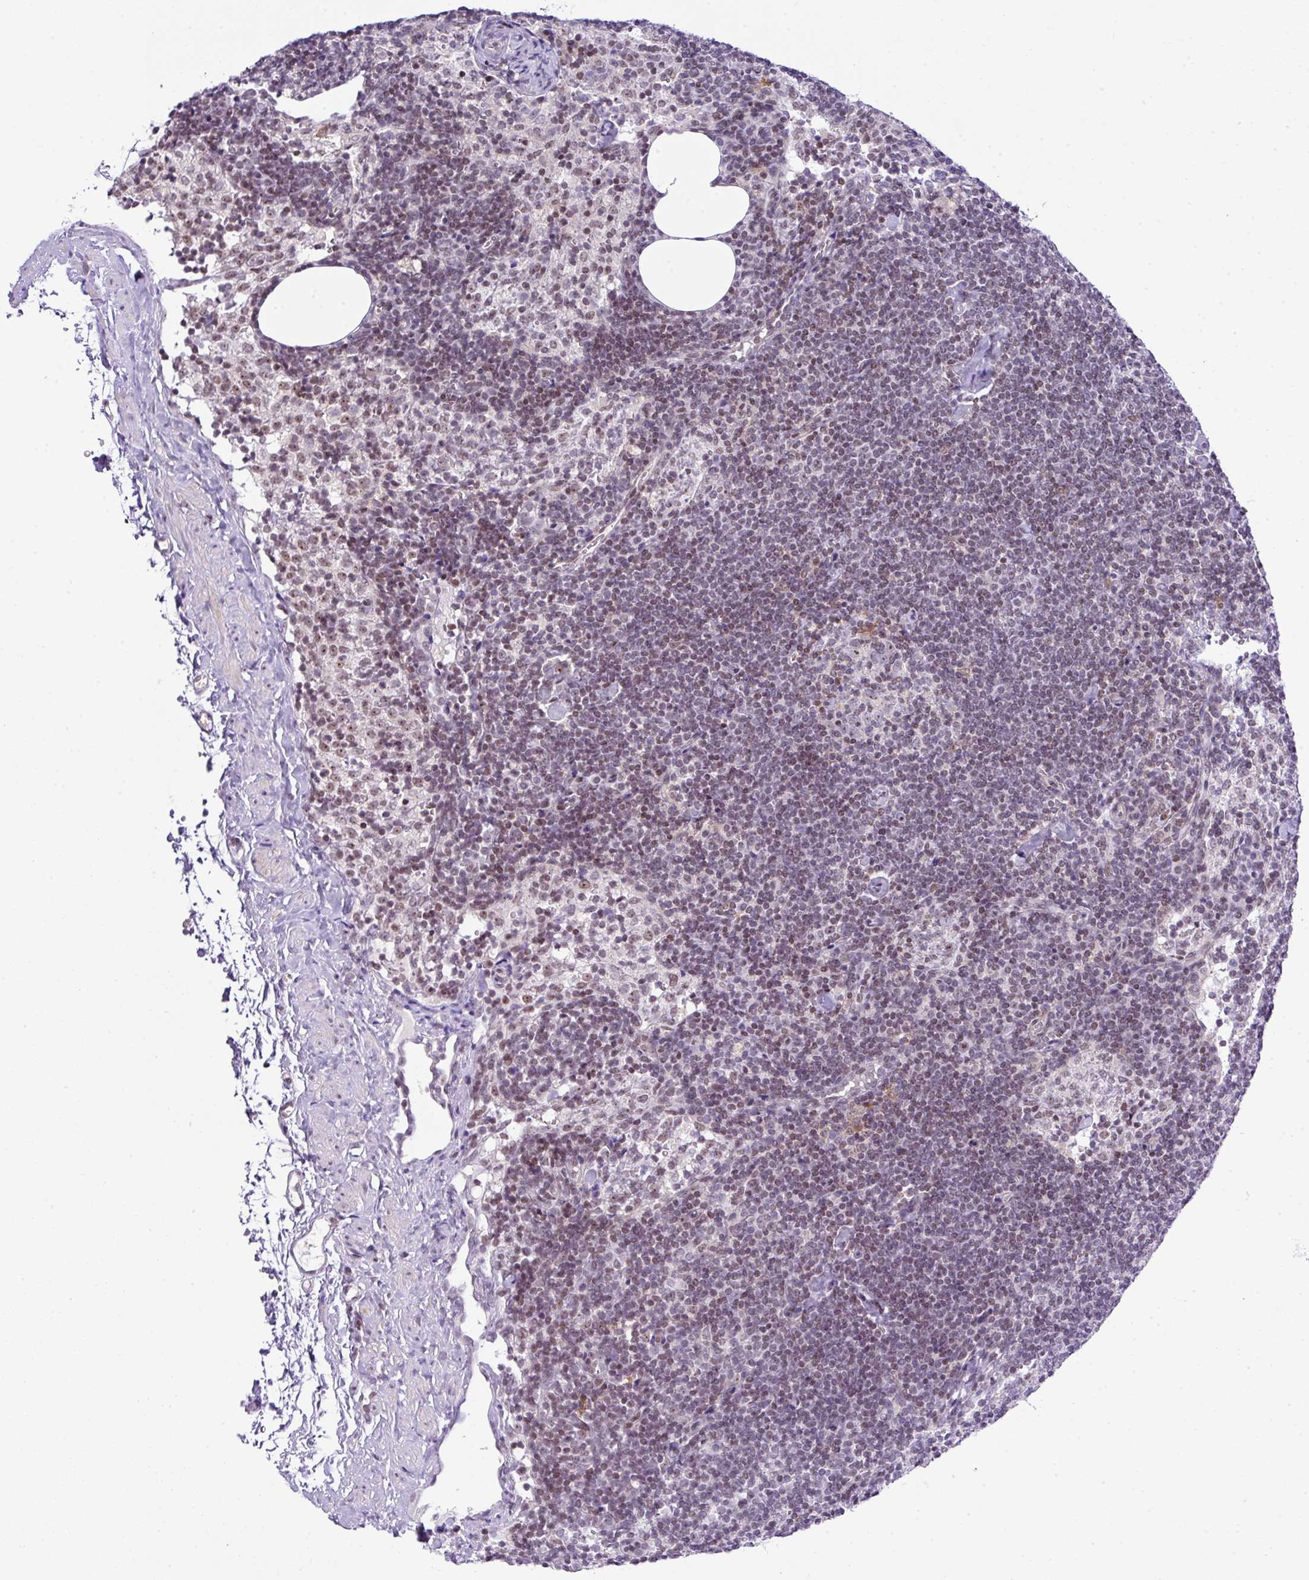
{"staining": {"intensity": "weak", "quantity": "25%-75%", "location": "nuclear"}, "tissue": "lymph node", "cell_type": "Germinal center cells", "image_type": "normal", "snomed": [{"axis": "morphology", "description": "Normal tissue, NOS"}, {"axis": "topography", "description": "Lymph node"}], "caption": "The photomicrograph demonstrates a brown stain indicating the presence of a protein in the nuclear of germinal center cells in lymph node. The staining was performed using DAB (3,3'-diaminobenzidine) to visualize the protein expression in brown, while the nuclei were stained in blue with hematoxylin (Magnification: 20x).", "gene": "CCDC137", "patient": {"sex": "female", "age": 52}}